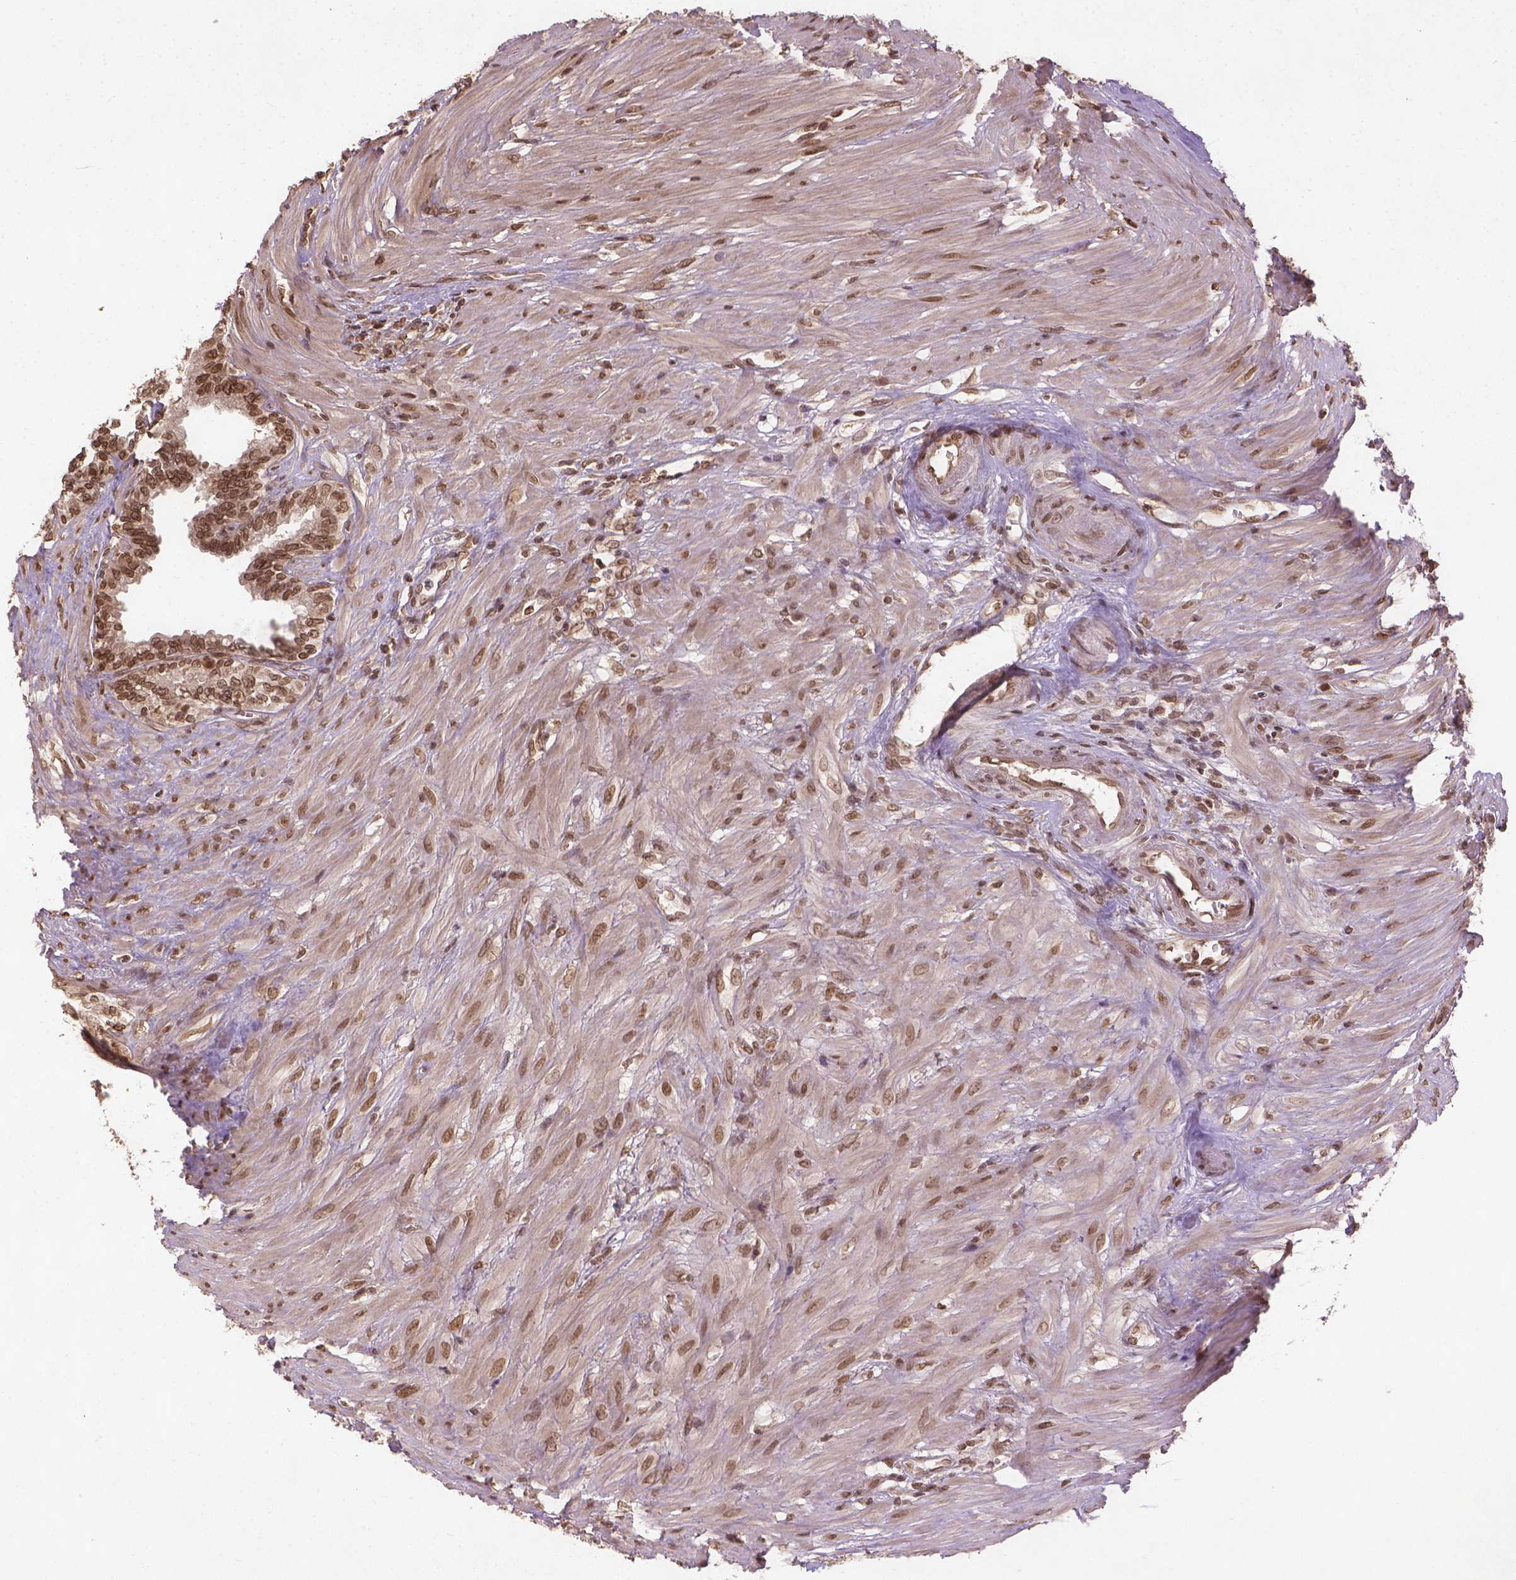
{"staining": {"intensity": "moderate", "quantity": ">75%", "location": "nuclear"}, "tissue": "seminal vesicle", "cell_type": "Glandular cells", "image_type": "normal", "snomed": [{"axis": "morphology", "description": "Normal tissue, NOS"}, {"axis": "morphology", "description": "Urothelial carcinoma, NOS"}, {"axis": "topography", "description": "Urinary bladder"}, {"axis": "topography", "description": "Seminal veicle"}], "caption": "About >75% of glandular cells in unremarkable human seminal vesicle display moderate nuclear protein staining as visualized by brown immunohistochemical staining.", "gene": "BANF1", "patient": {"sex": "male", "age": 76}}